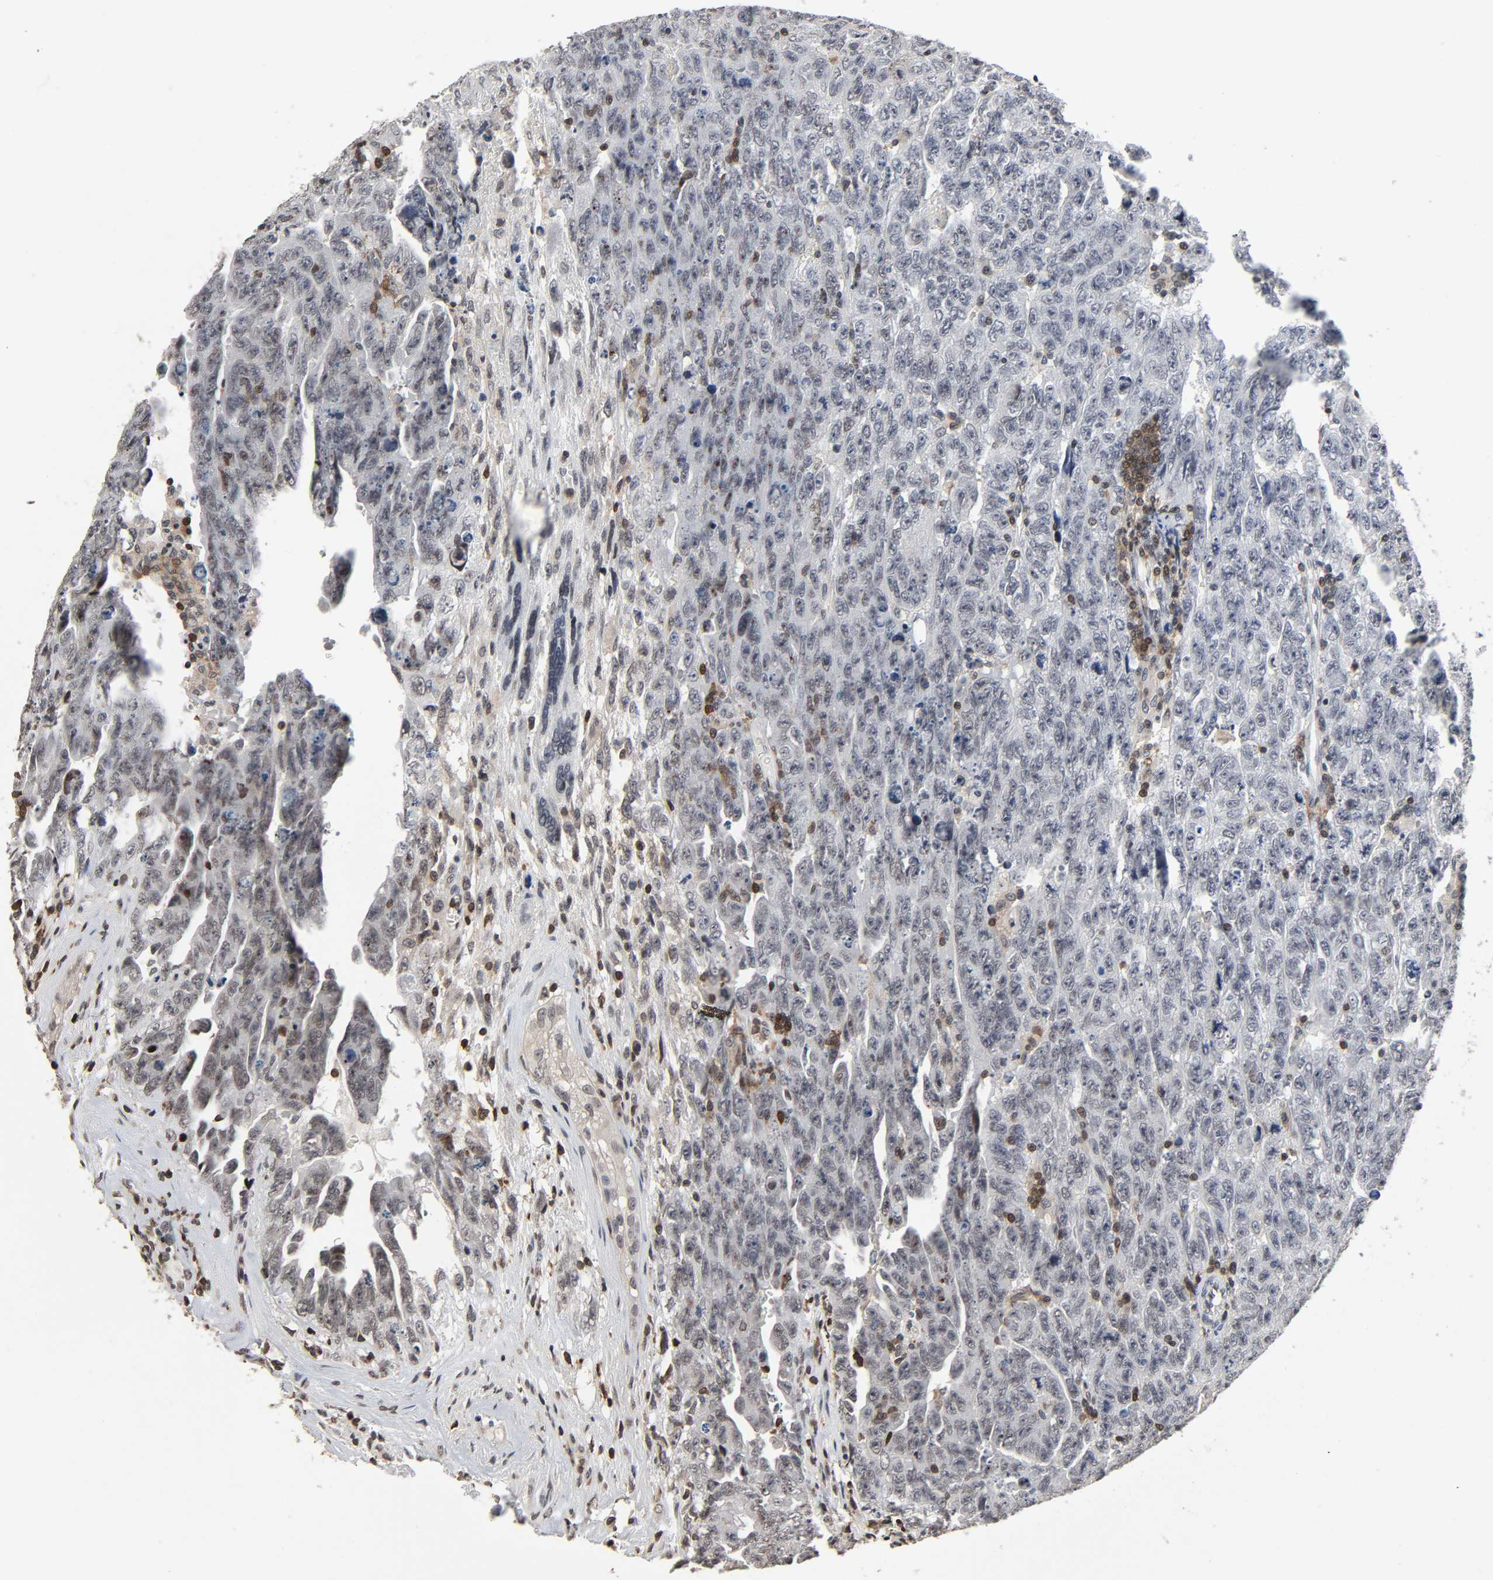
{"staining": {"intensity": "negative", "quantity": "none", "location": "none"}, "tissue": "testis cancer", "cell_type": "Tumor cells", "image_type": "cancer", "snomed": [{"axis": "morphology", "description": "Carcinoma, Embryonal, NOS"}, {"axis": "topography", "description": "Testis"}], "caption": "A high-resolution photomicrograph shows immunohistochemistry (IHC) staining of embryonal carcinoma (testis), which reveals no significant expression in tumor cells. (DAB IHC, high magnification).", "gene": "STK4", "patient": {"sex": "male", "age": 28}}